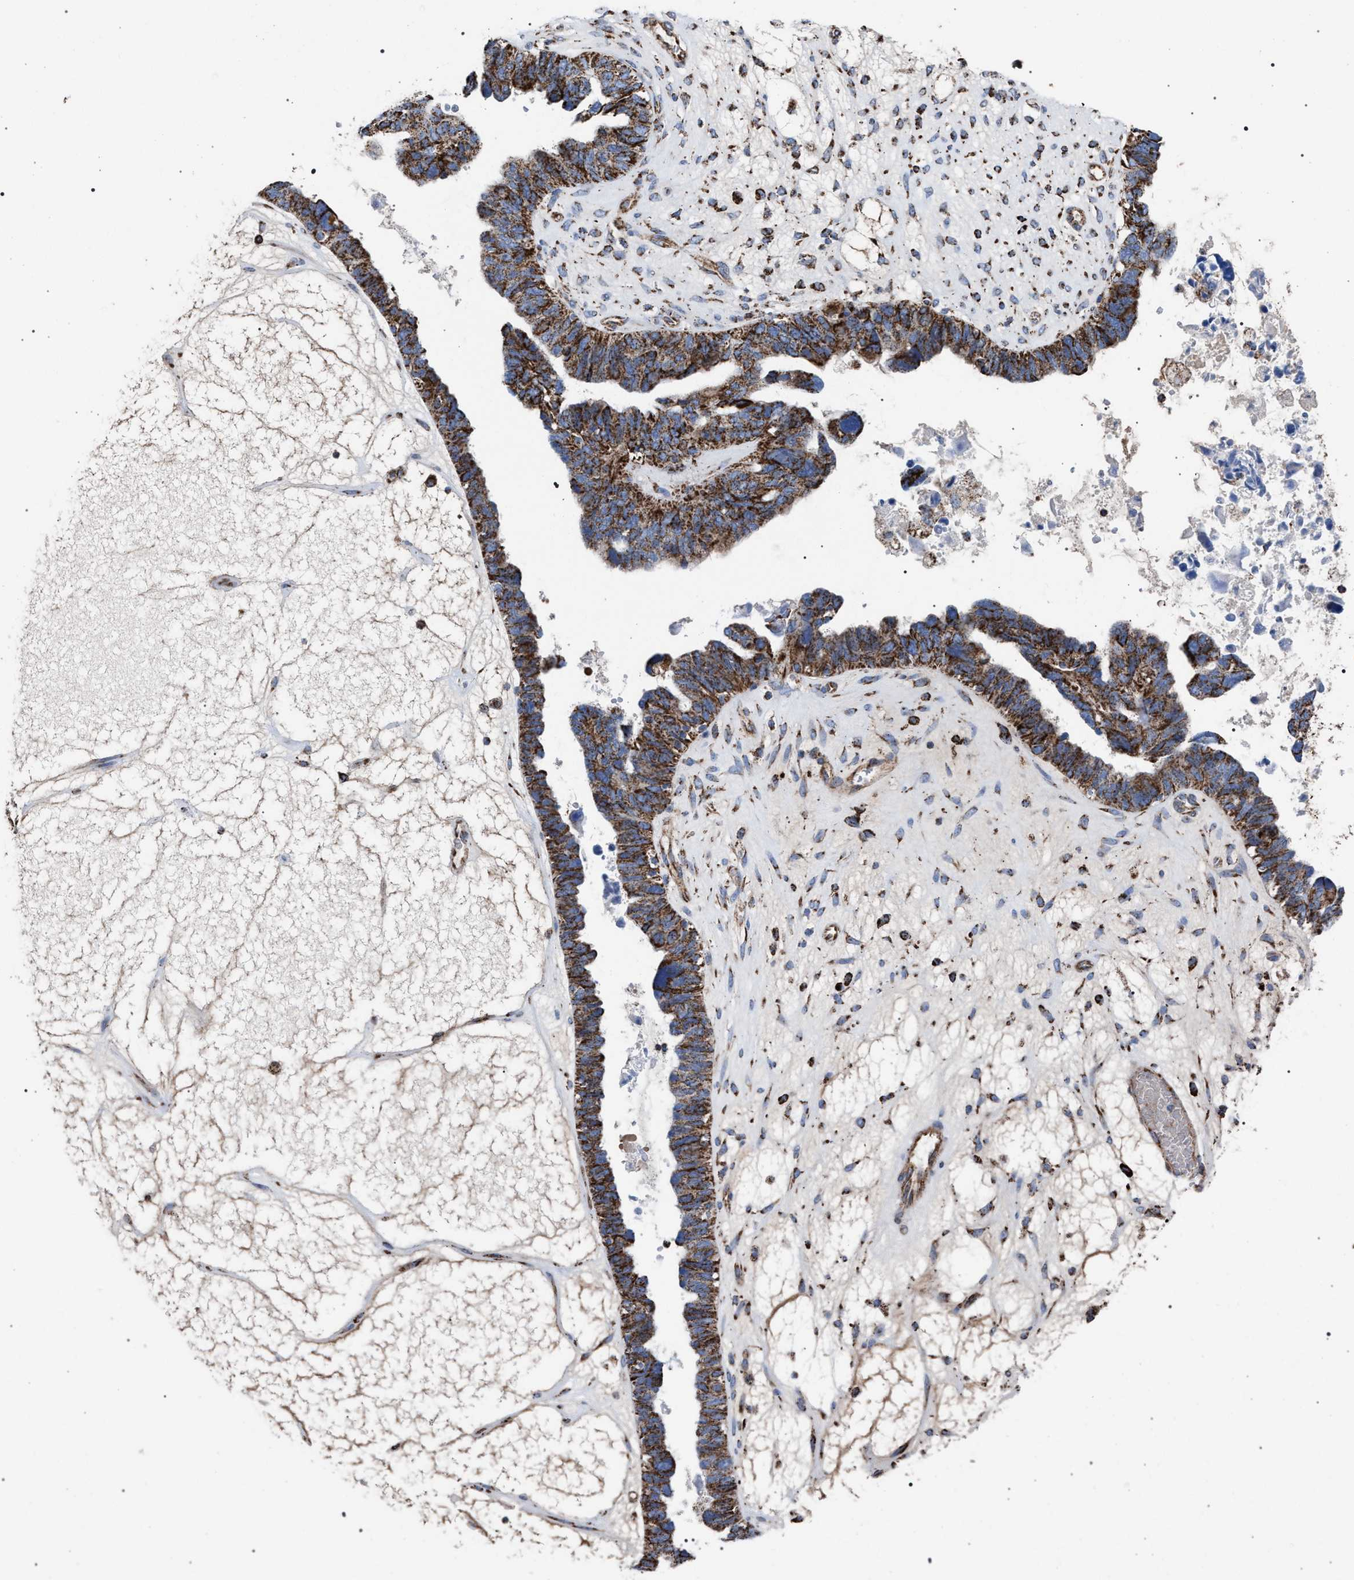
{"staining": {"intensity": "moderate", "quantity": ">75%", "location": "cytoplasmic/membranous"}, "tissue": "ovarian cancer", "cell_type": "Tumor cells", "image_type": "cancer", "snomed": [{"axis": "morphology", "description": "Cystadenocarcinoma, serous, NOS"}, {"axis": "topography", "description": "Ovary"}], "caption": "Moderate cytoplasmic/membranous positivity is appreciated in about >75% of tumor cells in serous cystadenocarcinoma (ovarian). (Brightfield microscopy of DAB IHC at high magnification).", "gene": "VPS13A", "patient": {"sex": "female", "age": 79}}